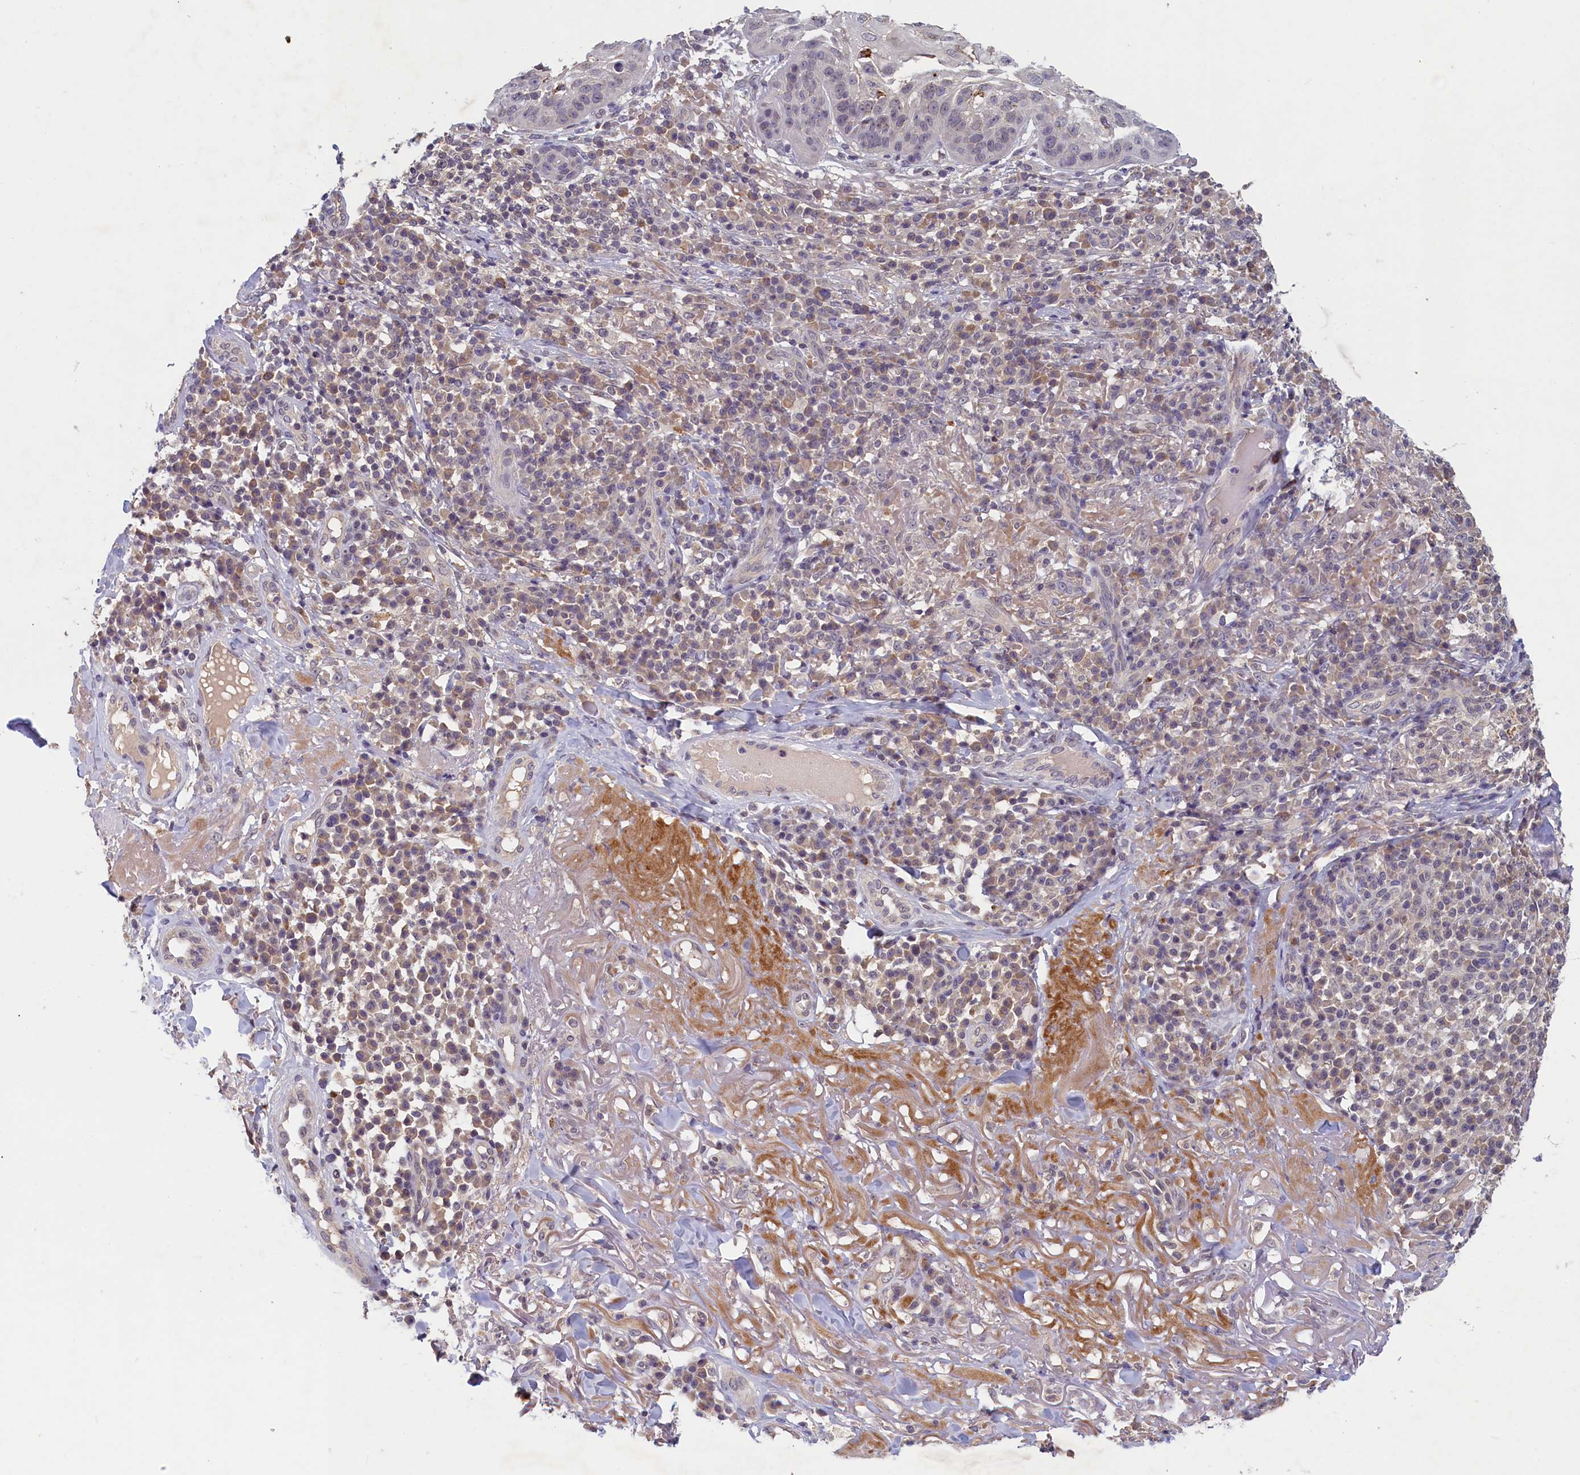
{"staining": {"intensity": "weak", "quantity": "<25%", "location": "nuclear"}, "tissue": "skin cancer", "cell_type": "Tumor cells", "image_type": "cancer", "snomed": [{"axis": "morphology", "description": "Normal tissue, NOS"}, {"axis": "morphology", "description": "Basal cell carcinoma"}, {"axis": "topography", "description": "Skin"}], "caption": "This is an immunohistochemistry (IHC) image of human skin basal cell carcinoma. There is no positivity in tumor cells.", "gene": "NUBP2", "patient": {"sex": "male", "age": 93}}